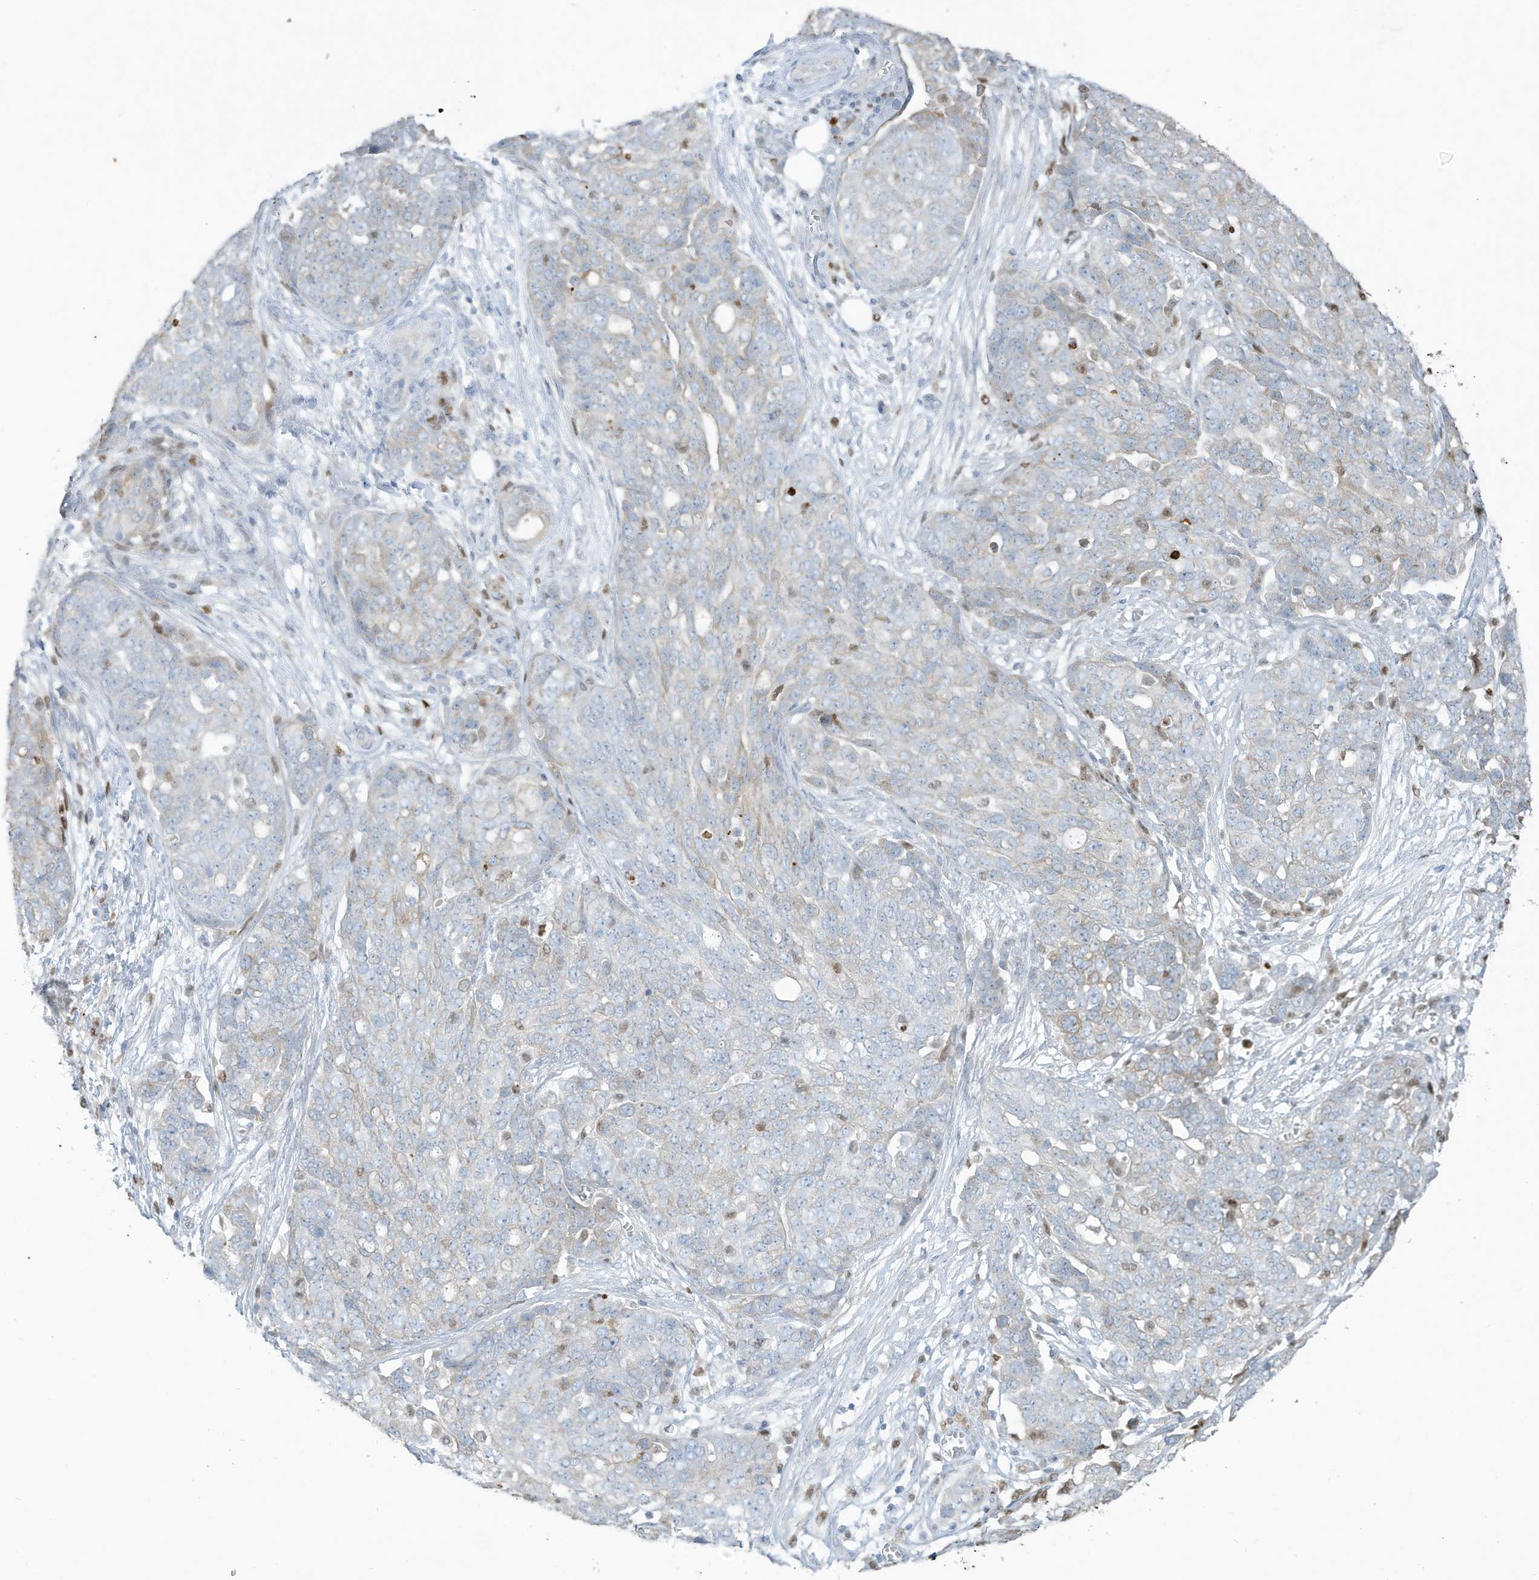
{"staining": {"intensity": "negative", "quantity": "none", "location": "none"}, "tissue": "ovarian cancer", "cell_type": "Tumor cells", "image_type": "cancer", "snomed": [{"axis": "morphology", "description": "Cystadenocarcinoma, serous, NOS"}, {"axis": "topography", "description": "Soft tissue"}, {"axis": "topography", "description": "Ovary"}], "caption": "This is an IHC histopathology image of human serous cystadenocarcinoma (ovarian). There is no staining in tumor cells.", "gene": "TUBE1", "patient": {"sex": "female", "age": 57}}